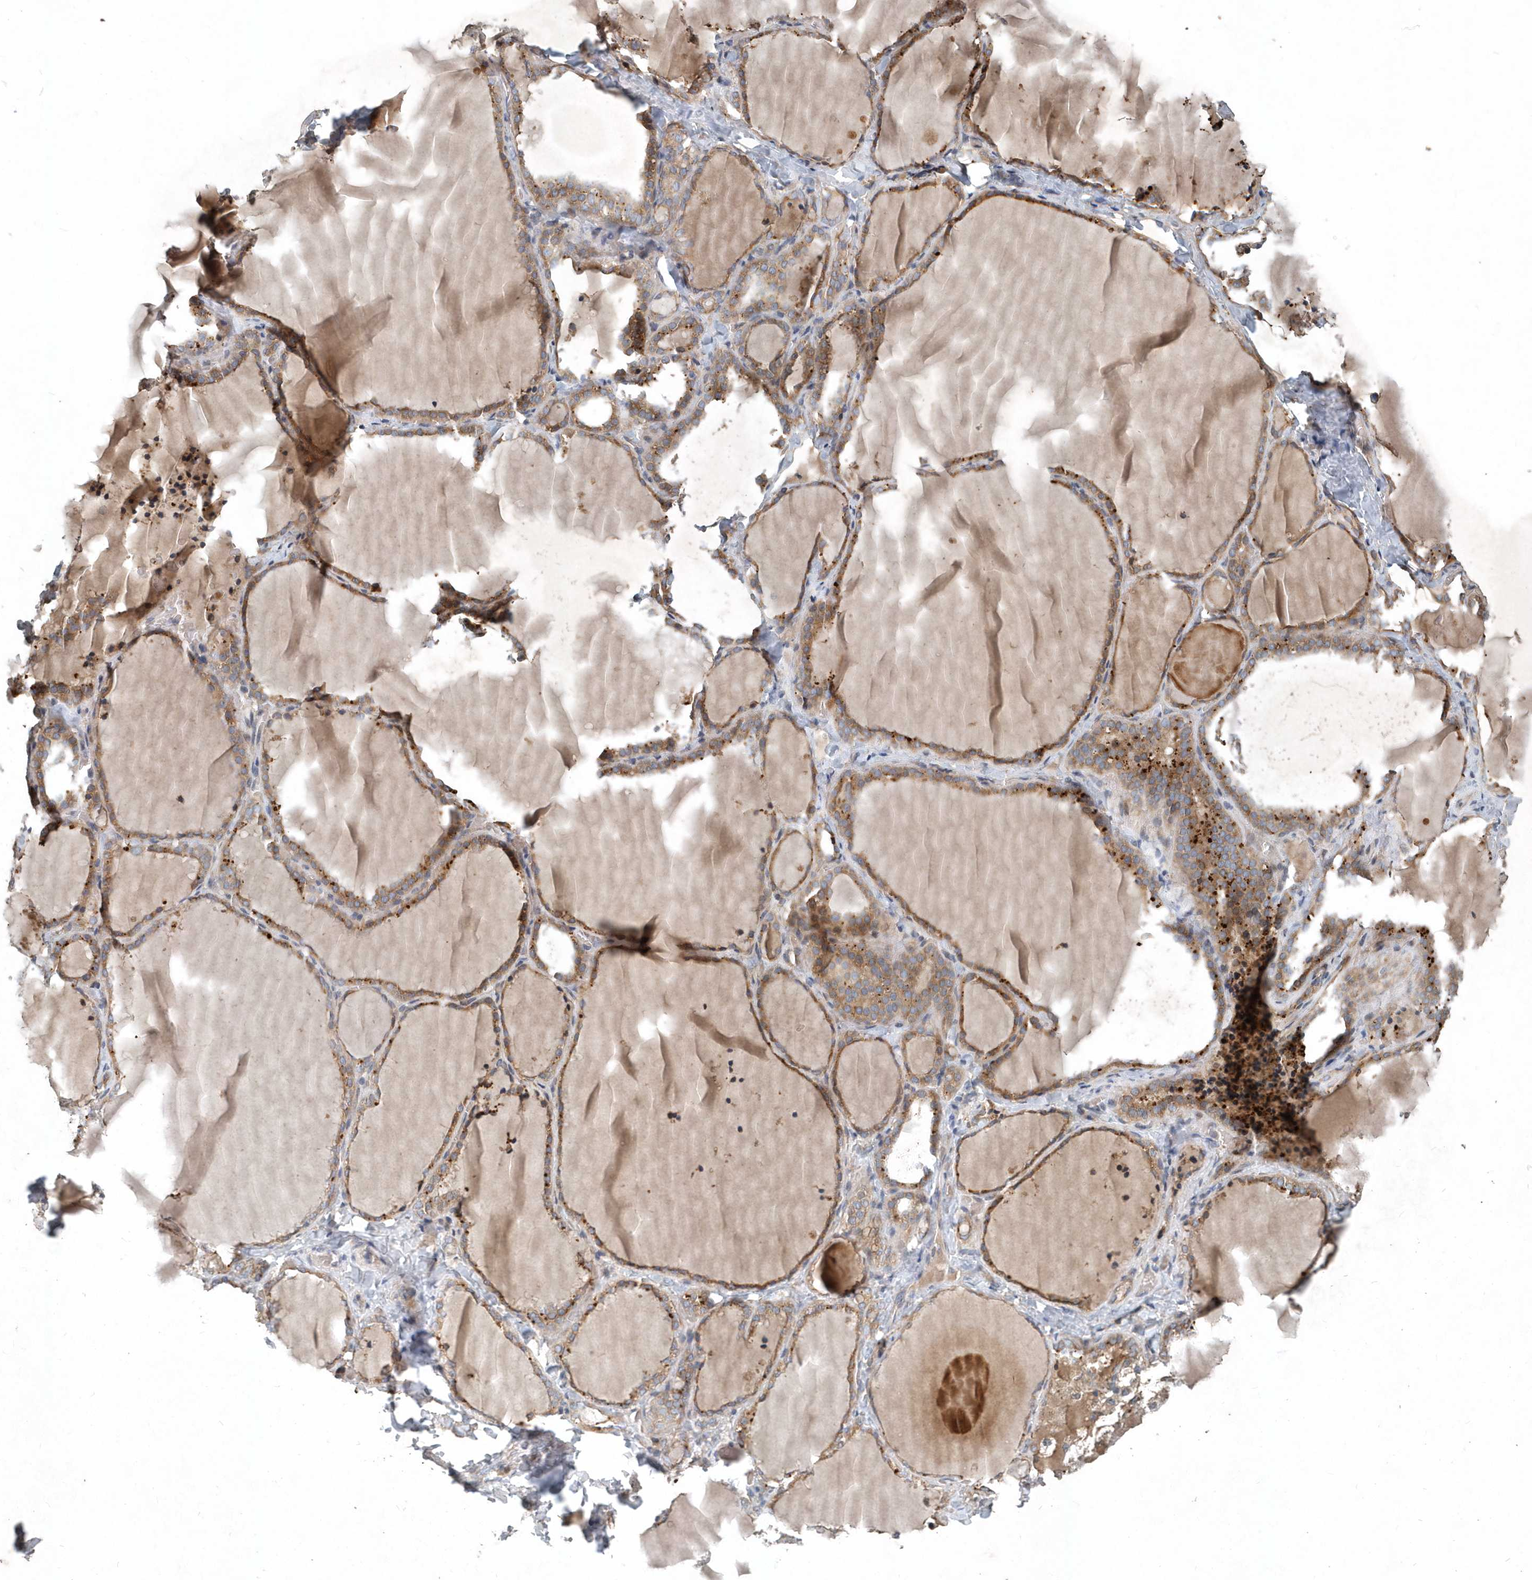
{"staining": {"intensity": "moderate", "quantity": ">75%", "location": "cytoplasmic/membranous"}, "tissue": "thyroid gland", "cell_type": "Glandular cells", "image_type": "normal", "snomed": [{"axis": "morphology", "description": "Normal tissue, NOS"}, {"axis": "topography", "description": "Thyroid gland"}], "caption": "The image demonstrates staining of normal thyroid gland, revealing moderate cytoplasmic/membranous protein positivity (brown color) within glandular cells.", "gene": "SCFD2", "patient": {"sex": "female", "age": 22}}